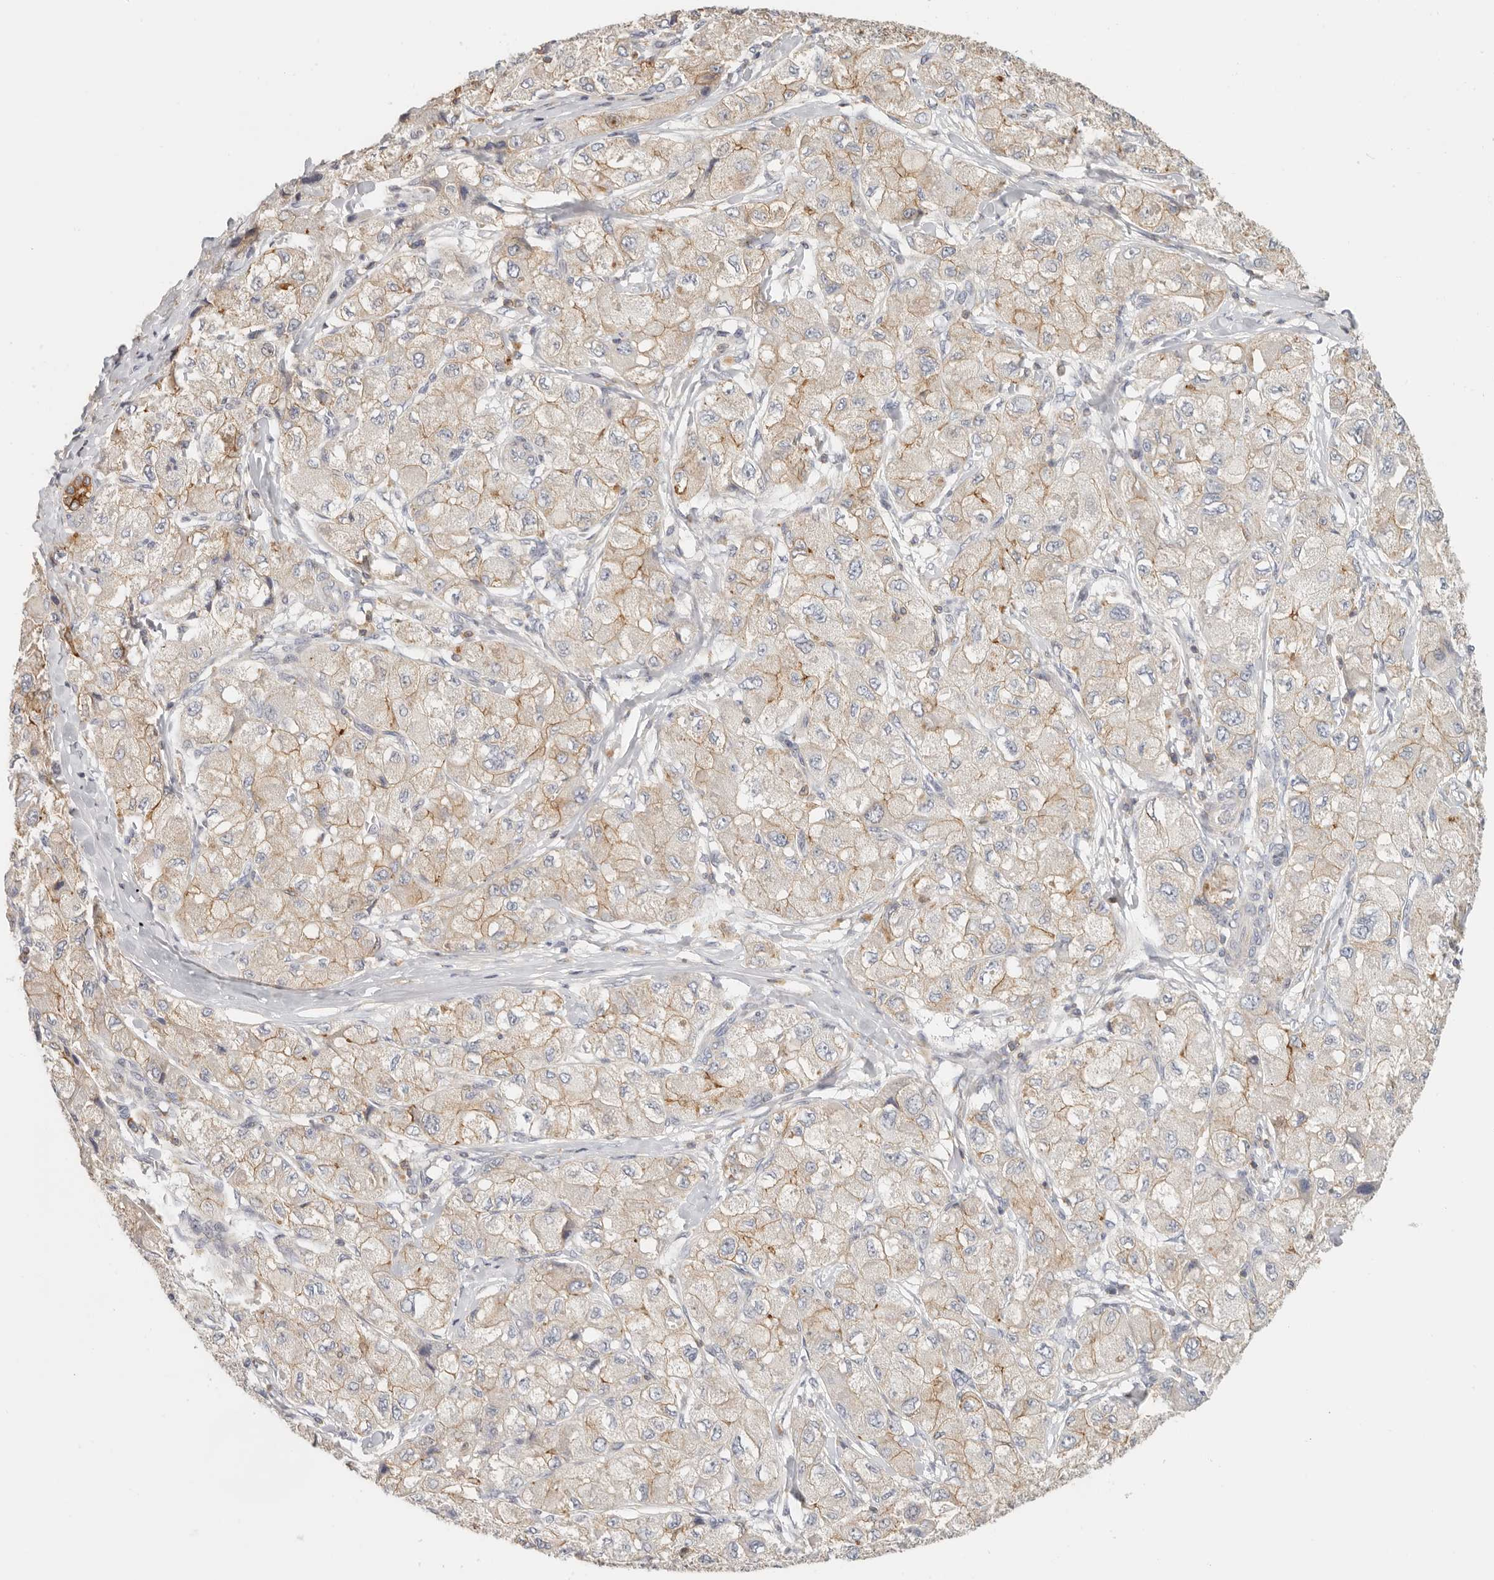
{"staining": {"intensity": "weak", "quantity": ">75%", "location": "cytoplasmic/membranous"}, "tissue": "liver cancer", "cell_type": "Tumor cells", "image_type": "cancer", "snomed": [{"axis": "morphology", "description": "Carcinoma, Hepatocellular, NOS"}, {"axis": "topography", "description": "Liver"}], "caption": "Liver hepatocellular carcinoma stained with a protein marker shows weak staining in tumor cells.", "gene": "ANXA9", "patient": {"sex": "male", "age": 80}}